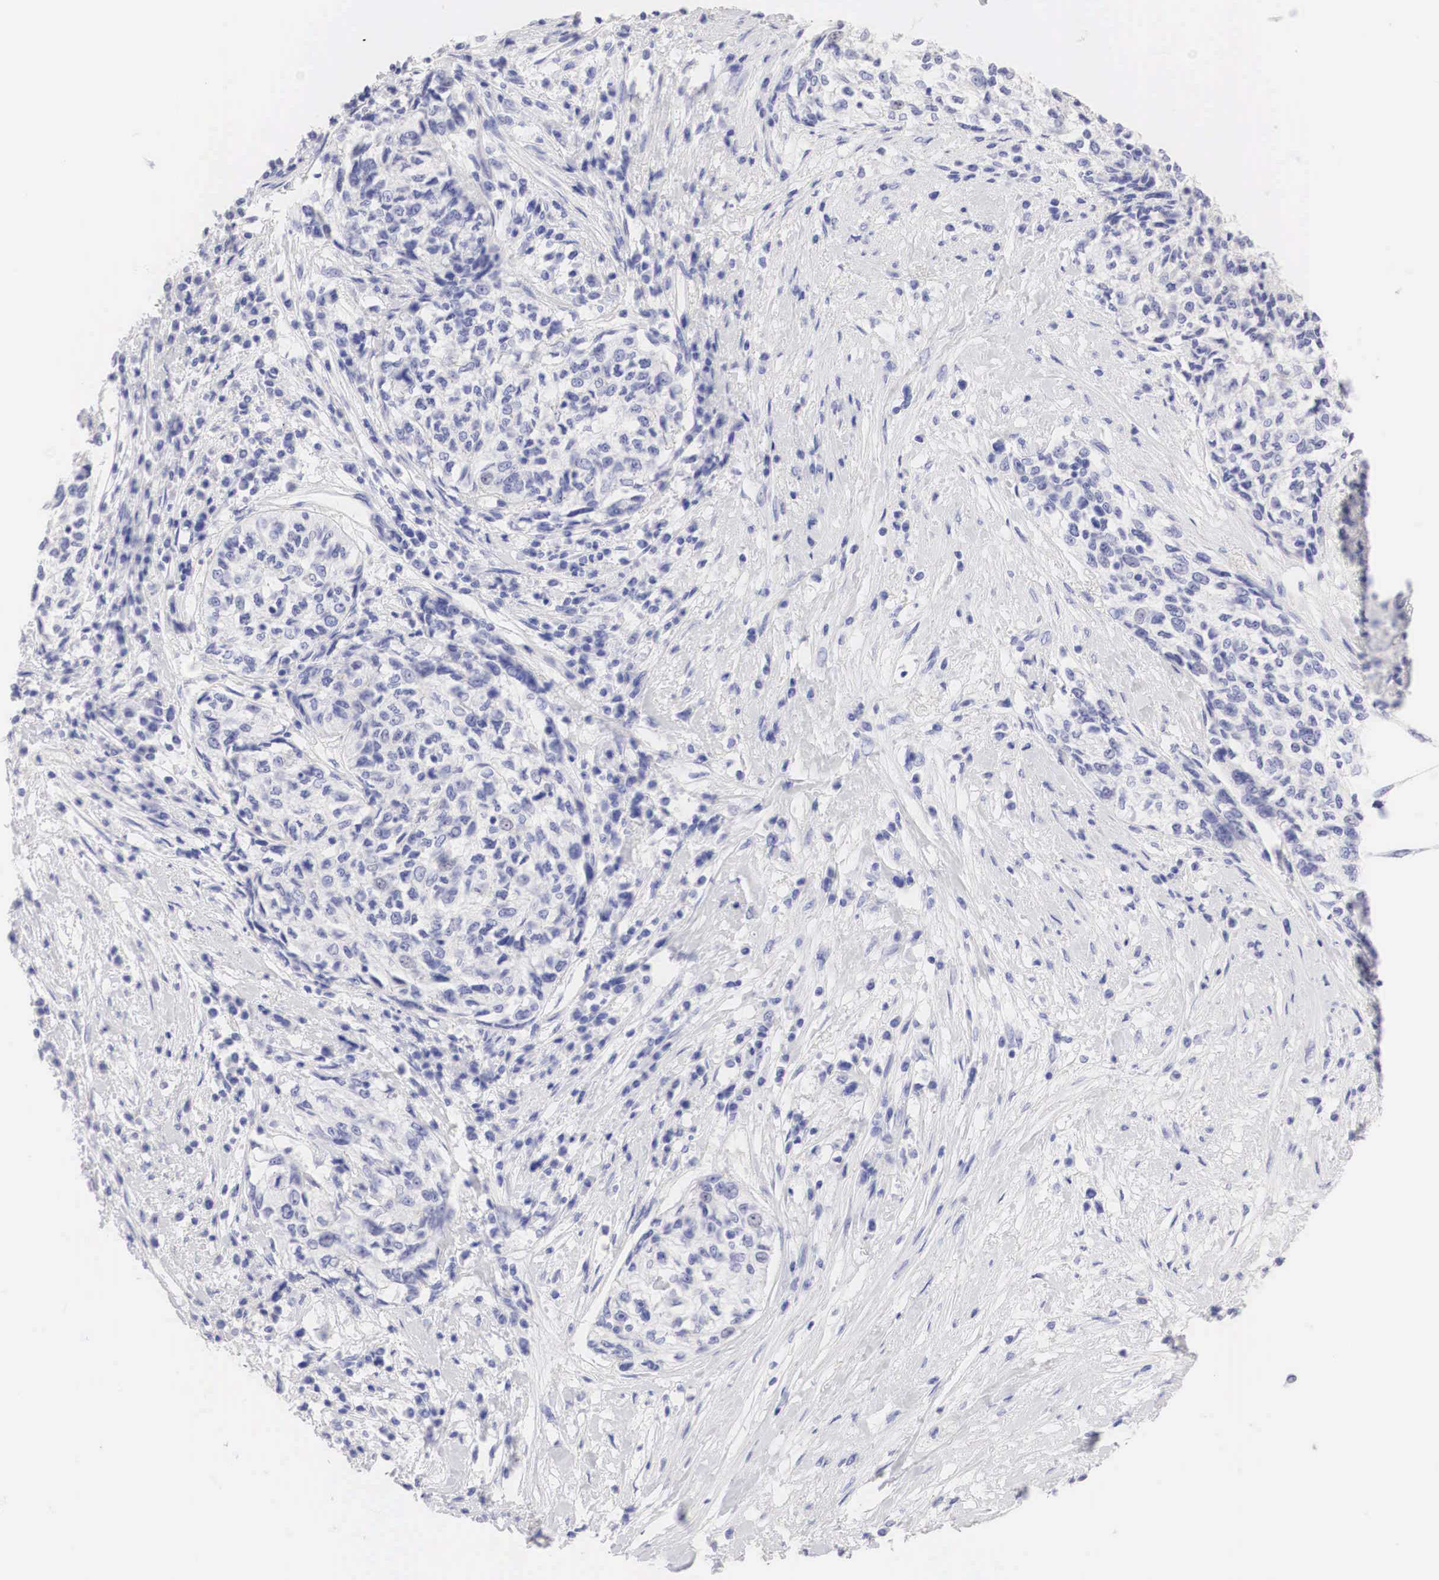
{"staining": {"intensity": "negative", "quantity": "none", "location": "none"}, "tissue": "cervical cancer", "cell_type": "Tumor cells", "image_type": "cancer", "snomed": [{"axis": "morphology", "description": "Squamous cell carcinoma, NOS"}, {"axis": "topography", "description": "Cervix"}], "caption": "This is an immunohistochemistry (IHC) micrograph of cervical cancer. There is no positivity in tumor cells.", "gene": "ERBB2", "patient": {"sex": "female", "age": 57}}